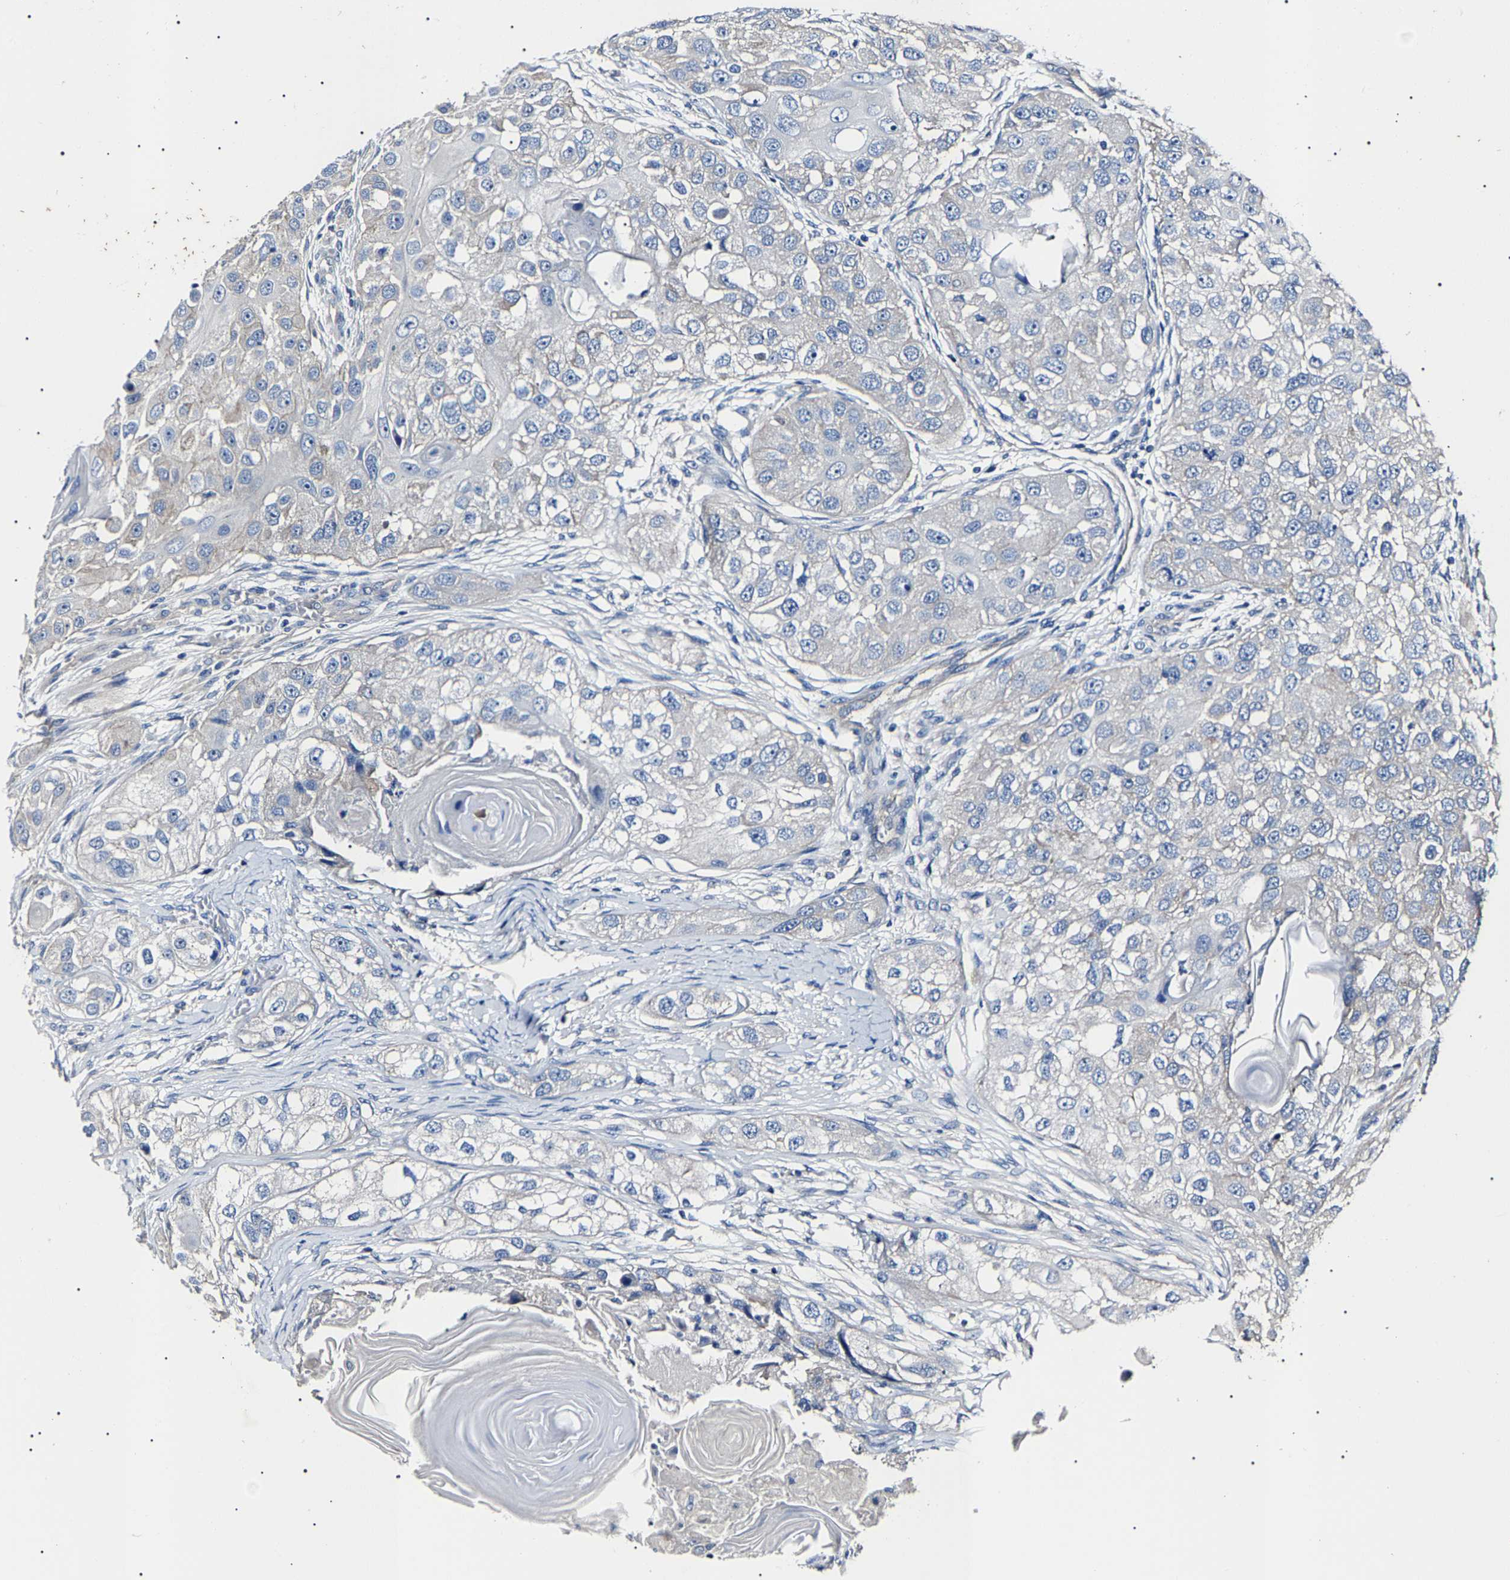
{"staining": {"intensity": "negative", "quantity": "none", "location": "none"}, "tissue": "head and neck cancer", "cell_type": "Tumor cells", "image_type": "cancer", "snomed": [{"axis": "morphology", "description": "Normal tissue, NOS"}, {"axis": "morphology", "description": "Squamous cell carcinoma, NOS"}, {"axis": "topography", "description": "Skeletal muscle"}, {"axis": "topography", "description": "Head-Neck"}], "caption": "Photomicrograph shows no protein positivity in tumor cells of head and neck cancer tissue. (Brightfield microscopy of DAB IHC at high magnification).", "gene": "KLHL42", "patient": {"sex": "male", "age": 51}}